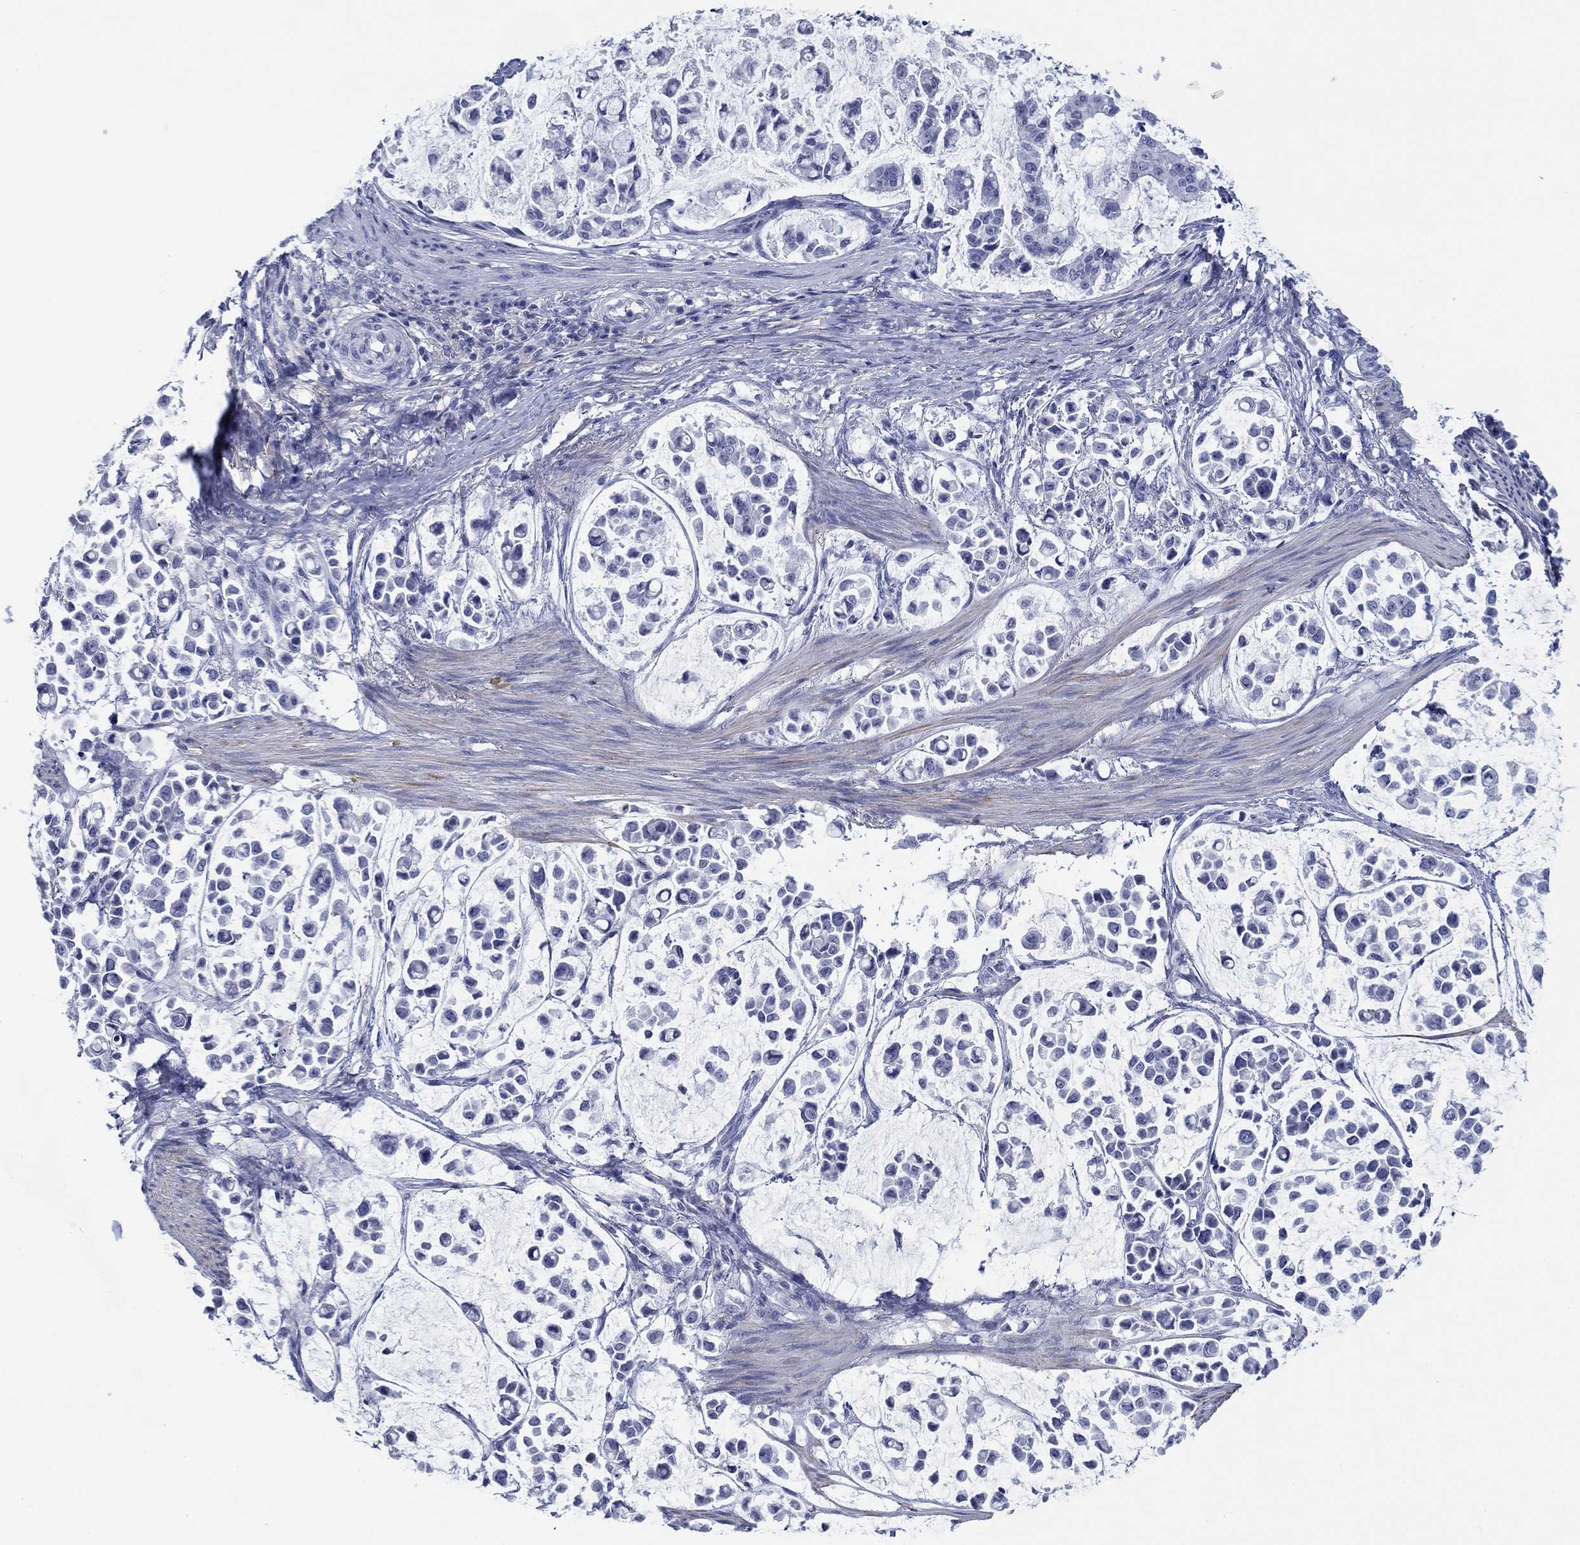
{"staining": {"intensity": "negative", "quantity": "none", "location": "none"}, "tissue": "stomach cancer", "cell_type": "Tumor cells", "image_type": "cancer", "snomed": [{"axis": "morphology", "description": "Adenocarcinoma, NOS"}, {"axis": "topography", "description": "Stomach"}], "caption": "Stomach cancer was stained to show a protein in brown. There is no significant positivity in tumor cells. (Brightfield microscopy of DAB immunohistochemistry at high magnification).", "gene": "PDYN", "patient": {"sex": "male", "age": 82}}